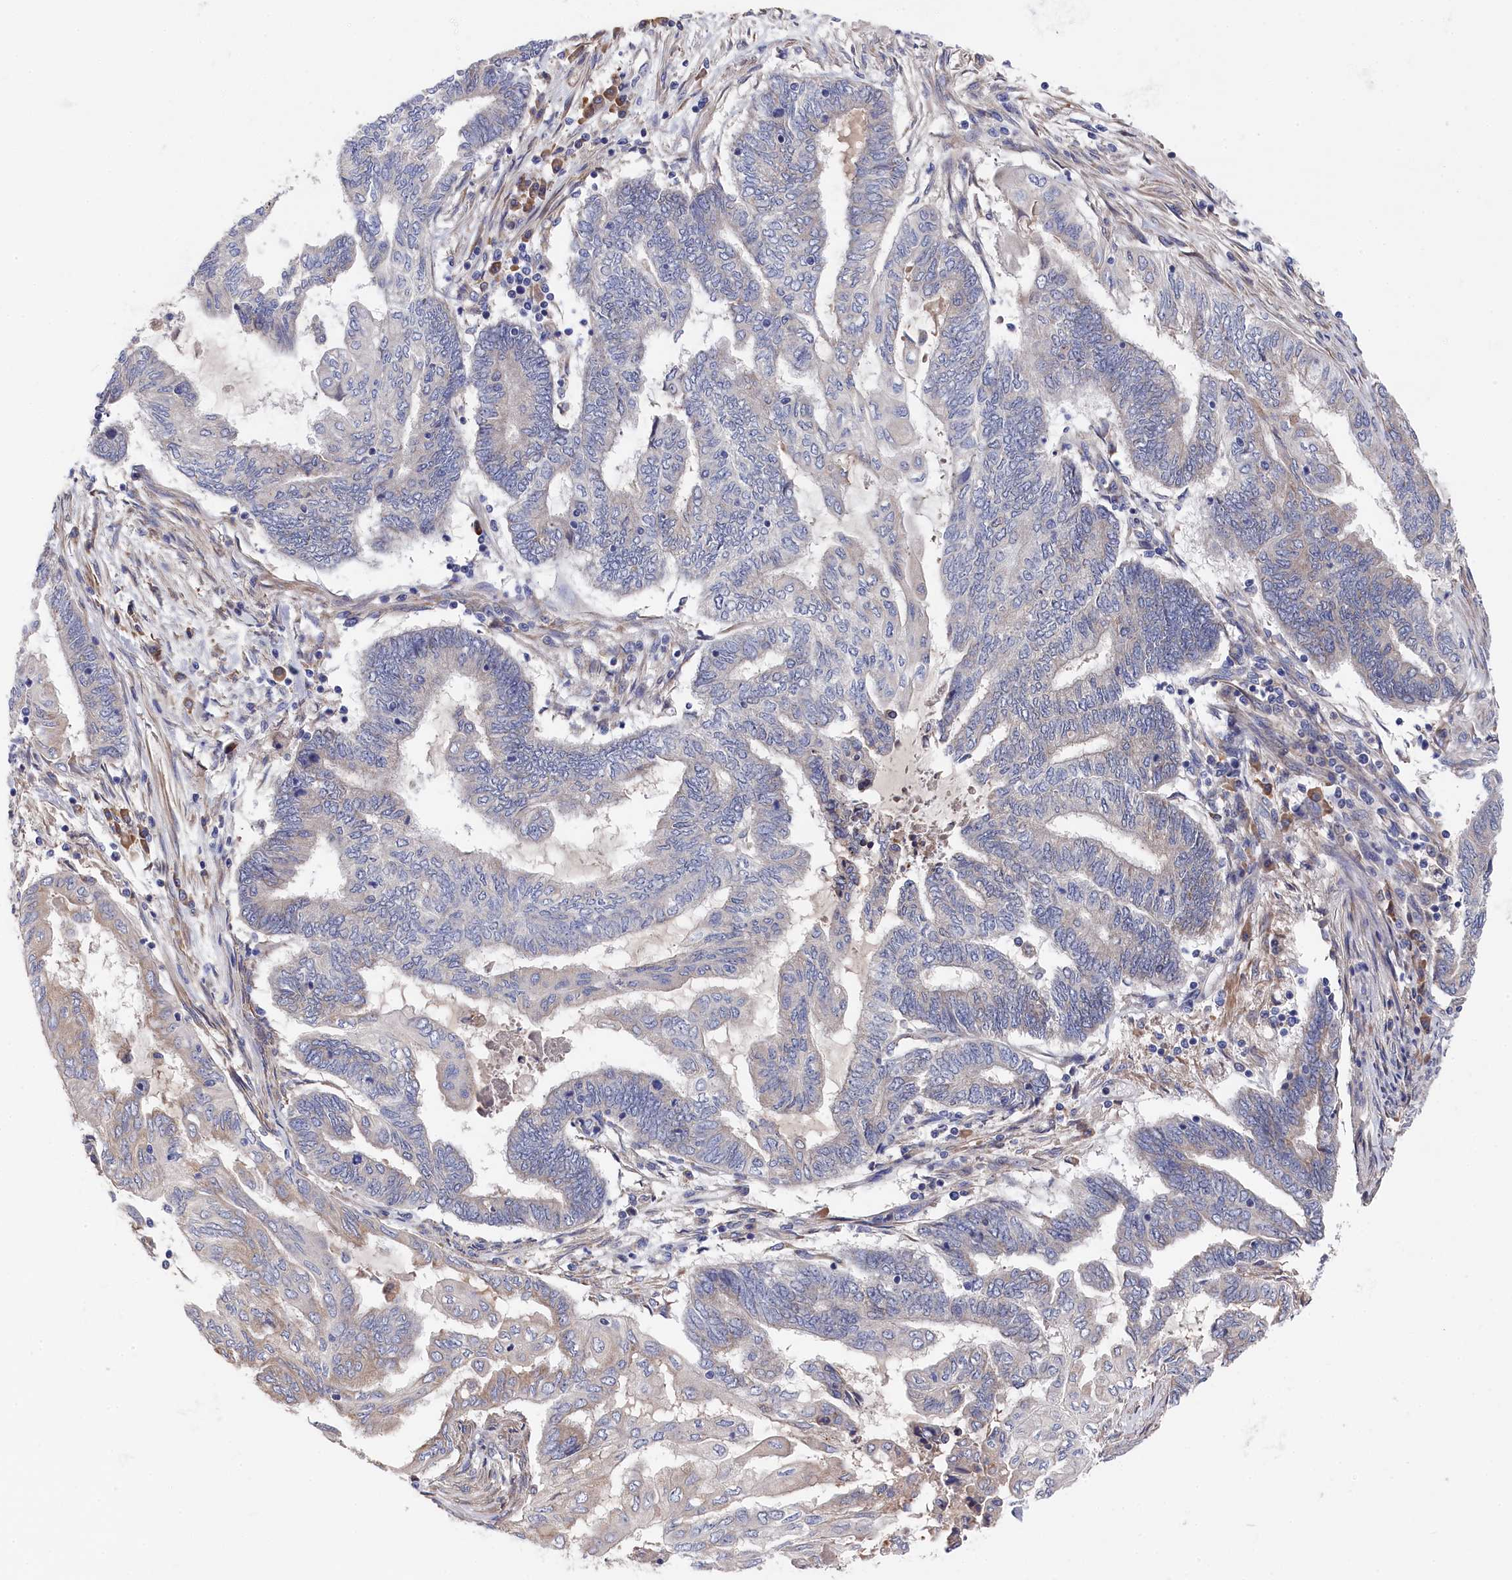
{"staining": {"intensity": "negative", "quantity": "none", "location": "none"}, "tissue": "endometrial cancer", "cell_type": "Tumor cells", "image_type": "cancer", "snomed": [{"axis": "morphology", "description": "Adenocarcinoma, NOS"}, {"axis": "topography", "description": "Uterus"}, {"axis": "topography", "description": "Endometrium"}], "caption": "DAB (3,3'-diaminobenzidine) immunohistochemical staining of human adenocarcinoma (endometrial) reveals no significant expression in tumor cells.", "gene": "CYB5D2", "patient": {"sex": "female", "age": 70}}